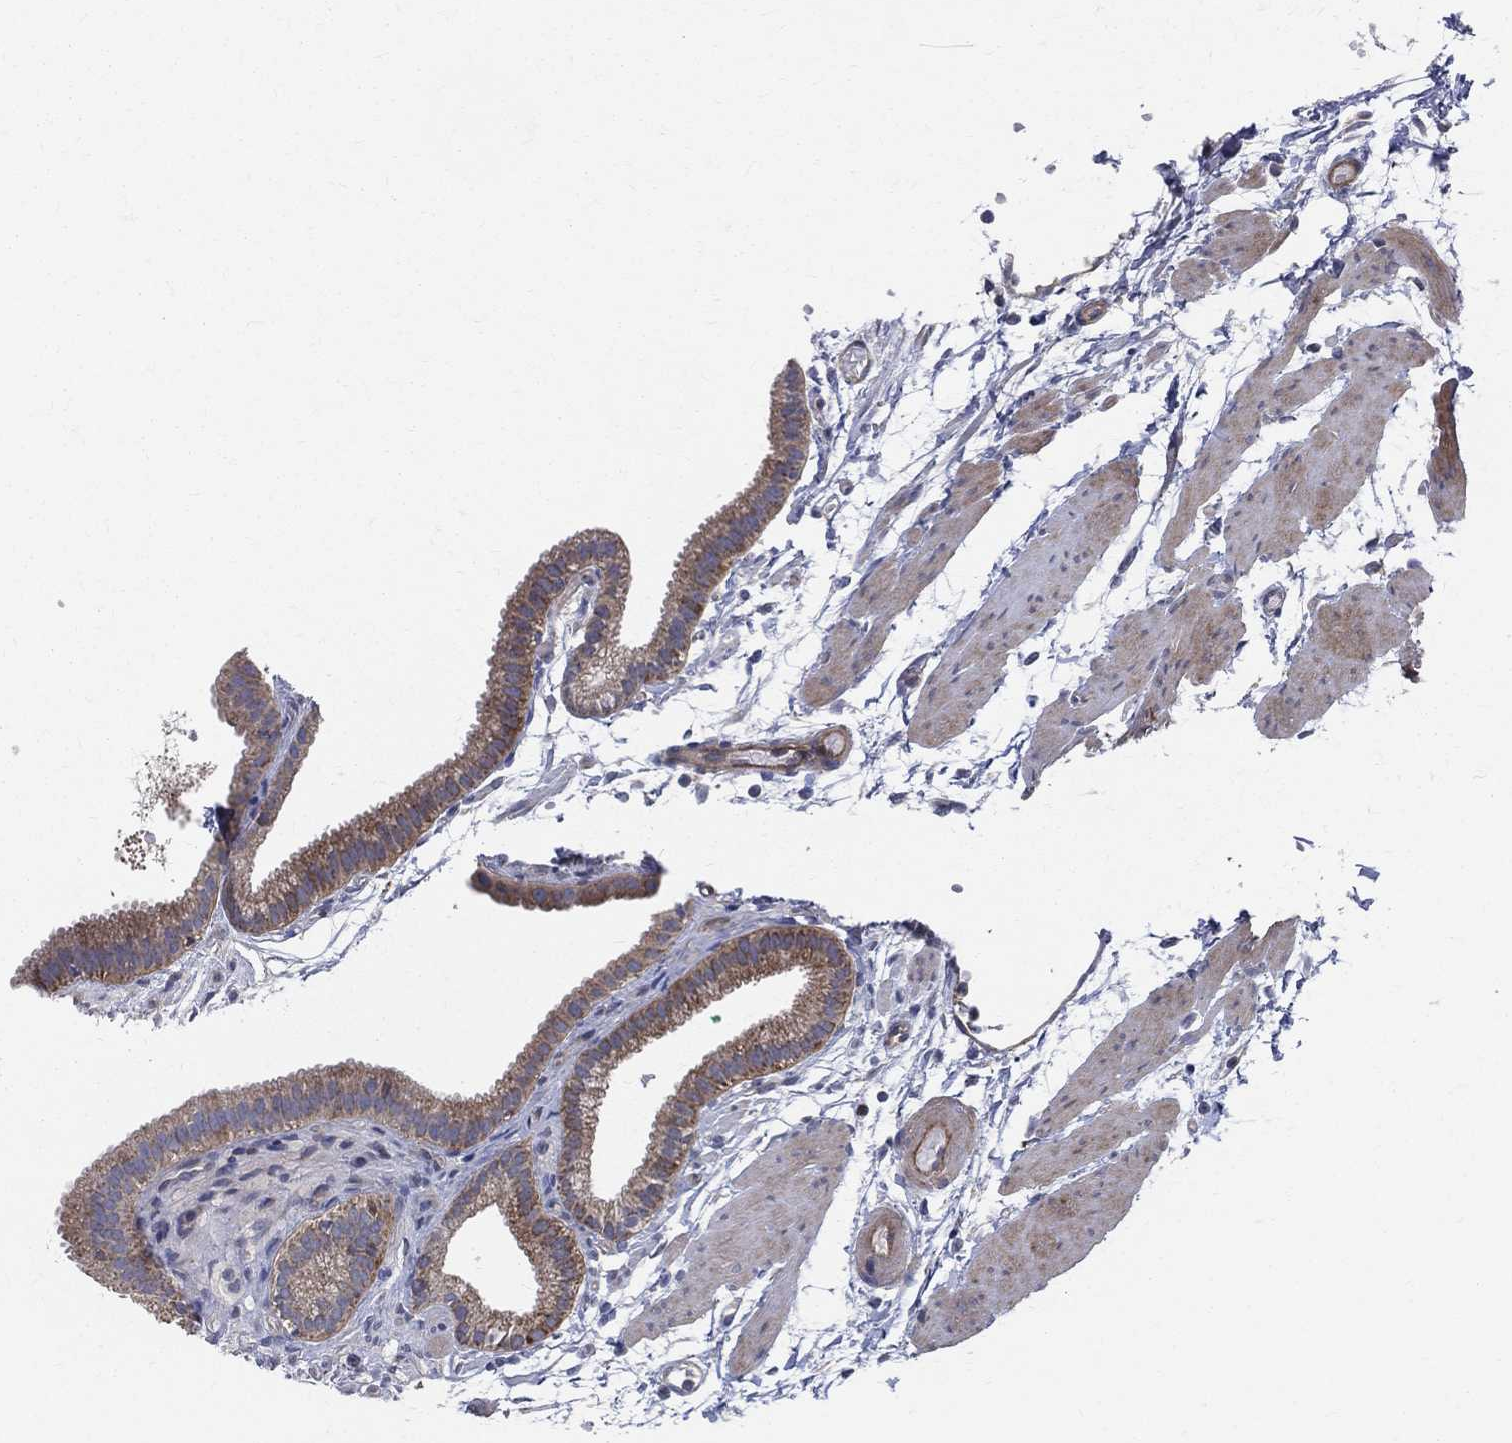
{"staining": {"intensity": "moderate", "quantity": "25%-75%", "location": "cytoplasmic/membranous"}, "tissue": "gallbladder", "cell_type": "Glandular cells", "image_type": "normal", "snomed": [{"axis": "morphology", "description": "Normal tissue, NOS"}, {"axis": "topography", "description": "Gallbladder"}, {"axis": "topography", "description": "Peripheral nerve tissue"}], "caption": "Protein expression analysis of unremarkable gallbladder exhibits moderate cytoplasmic/membranous positivity in approximately 25%-75% of glandular cells. (brown staining indicates protein expression, while blue staining denotes nuclei).", "gene": "POMZP3", "patient": {"sex": "female", "age": 45}}